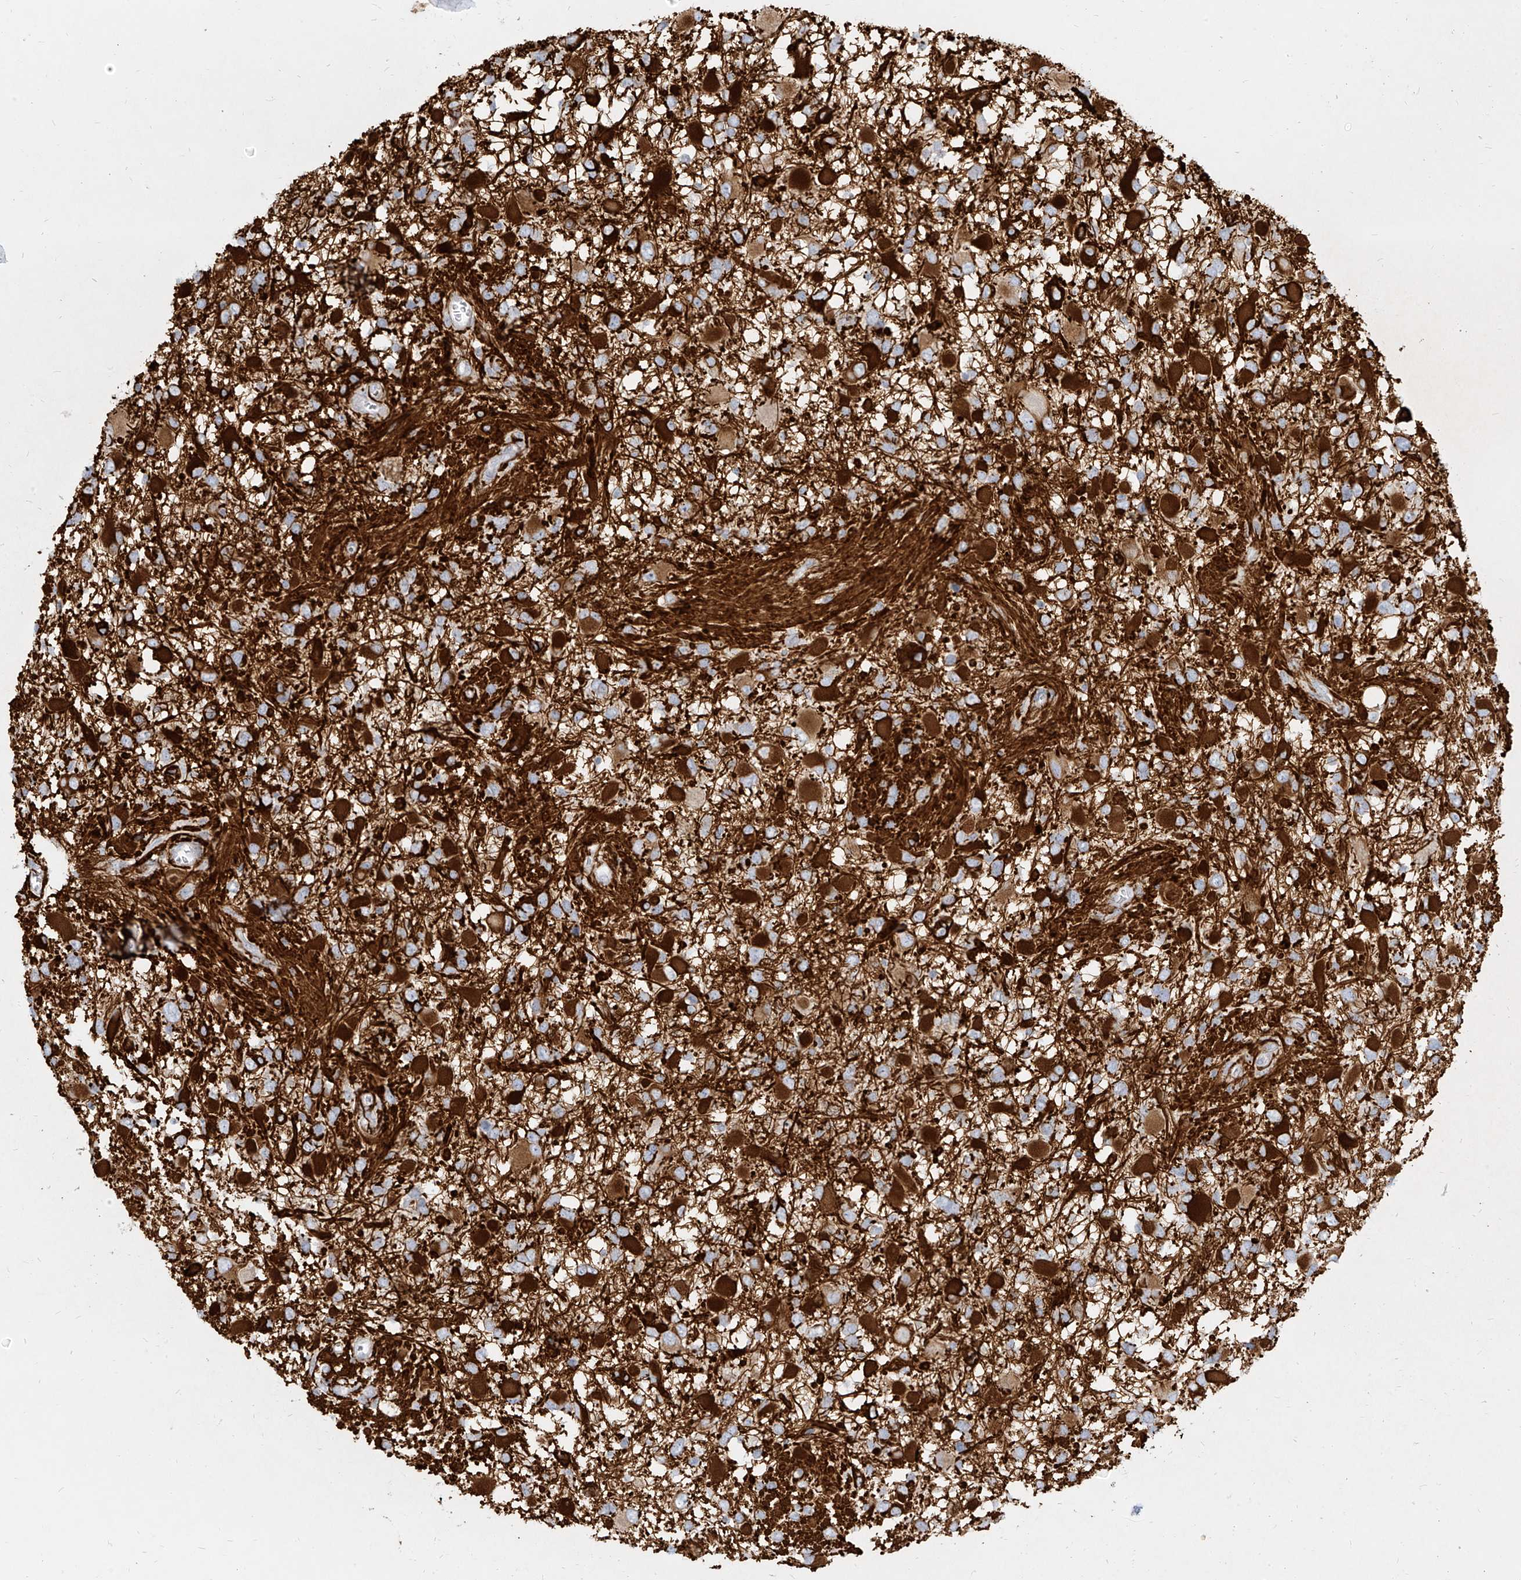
{"staining": {"intensity": "negative", "quantity": "none", "location": "none"}, "tissue": "glioma", "cell_type": "Tumor cells", "image_type": "cancer", "snomed": [{"axis": "morphology", "description": "Glioma, malignant, High grade"}, {"axis": "topography", "description": "Brain"}], "caption": "IHC image of neoplastic tissue: high-grade glioma (malignant) stained with DAB demonstrates no significant protein positivity in tumor cells. (DAB (3,3'-diaminobenzidine) immunohistochemistry with hematoxylin counter stain).", "gene": "ITPKB", "patient": {"sex": "male", "age": 53}}